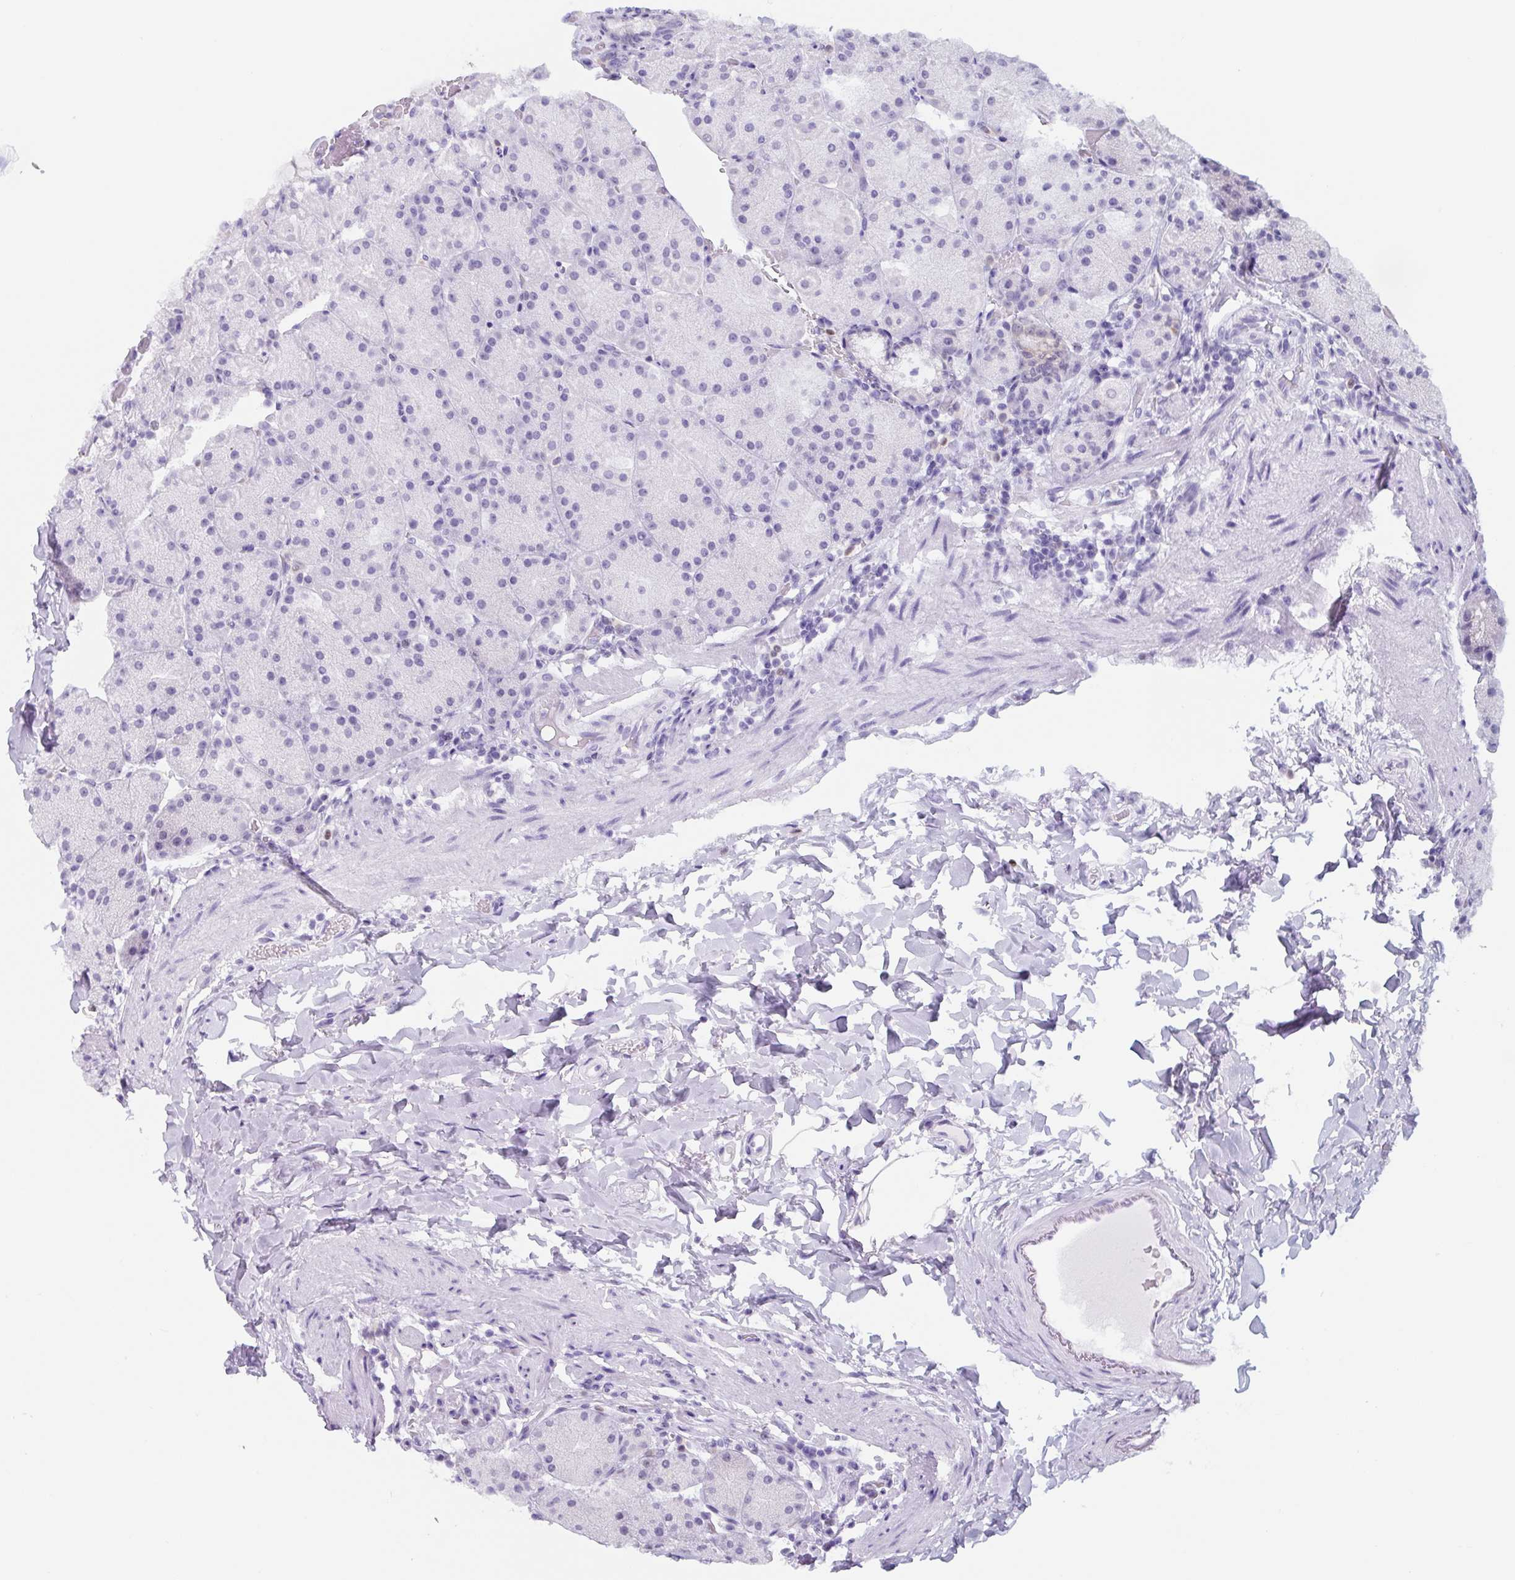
{"staining": {"intensity": "moderate", "quantity": "25%-75%", "location": "cytoplasmic/membranous"}, "tissue": "stomach", "cell_type": "Glandular cells", "image_type": "normal", "snomed": [{"axis": "morphology", "description": "Normal tissue, NOS"}, {"axis": "topography", "description": "Stomach, upper"}, {"axis": "topography", "description": "Stomach, lower"}], "caption": "High-magnification brightfield microscopy of benign stomach stained with DAB (3,3'-diaminobenzidine) (brown) and counterstained with hematoxylin (blue). glandular cells exhibit moderate cytoplasmic/membranous expression is appreciated in about25%-75% of cells.", "gene": "TNFRSF8", "patient": {"sex": "male", "age": 67}}